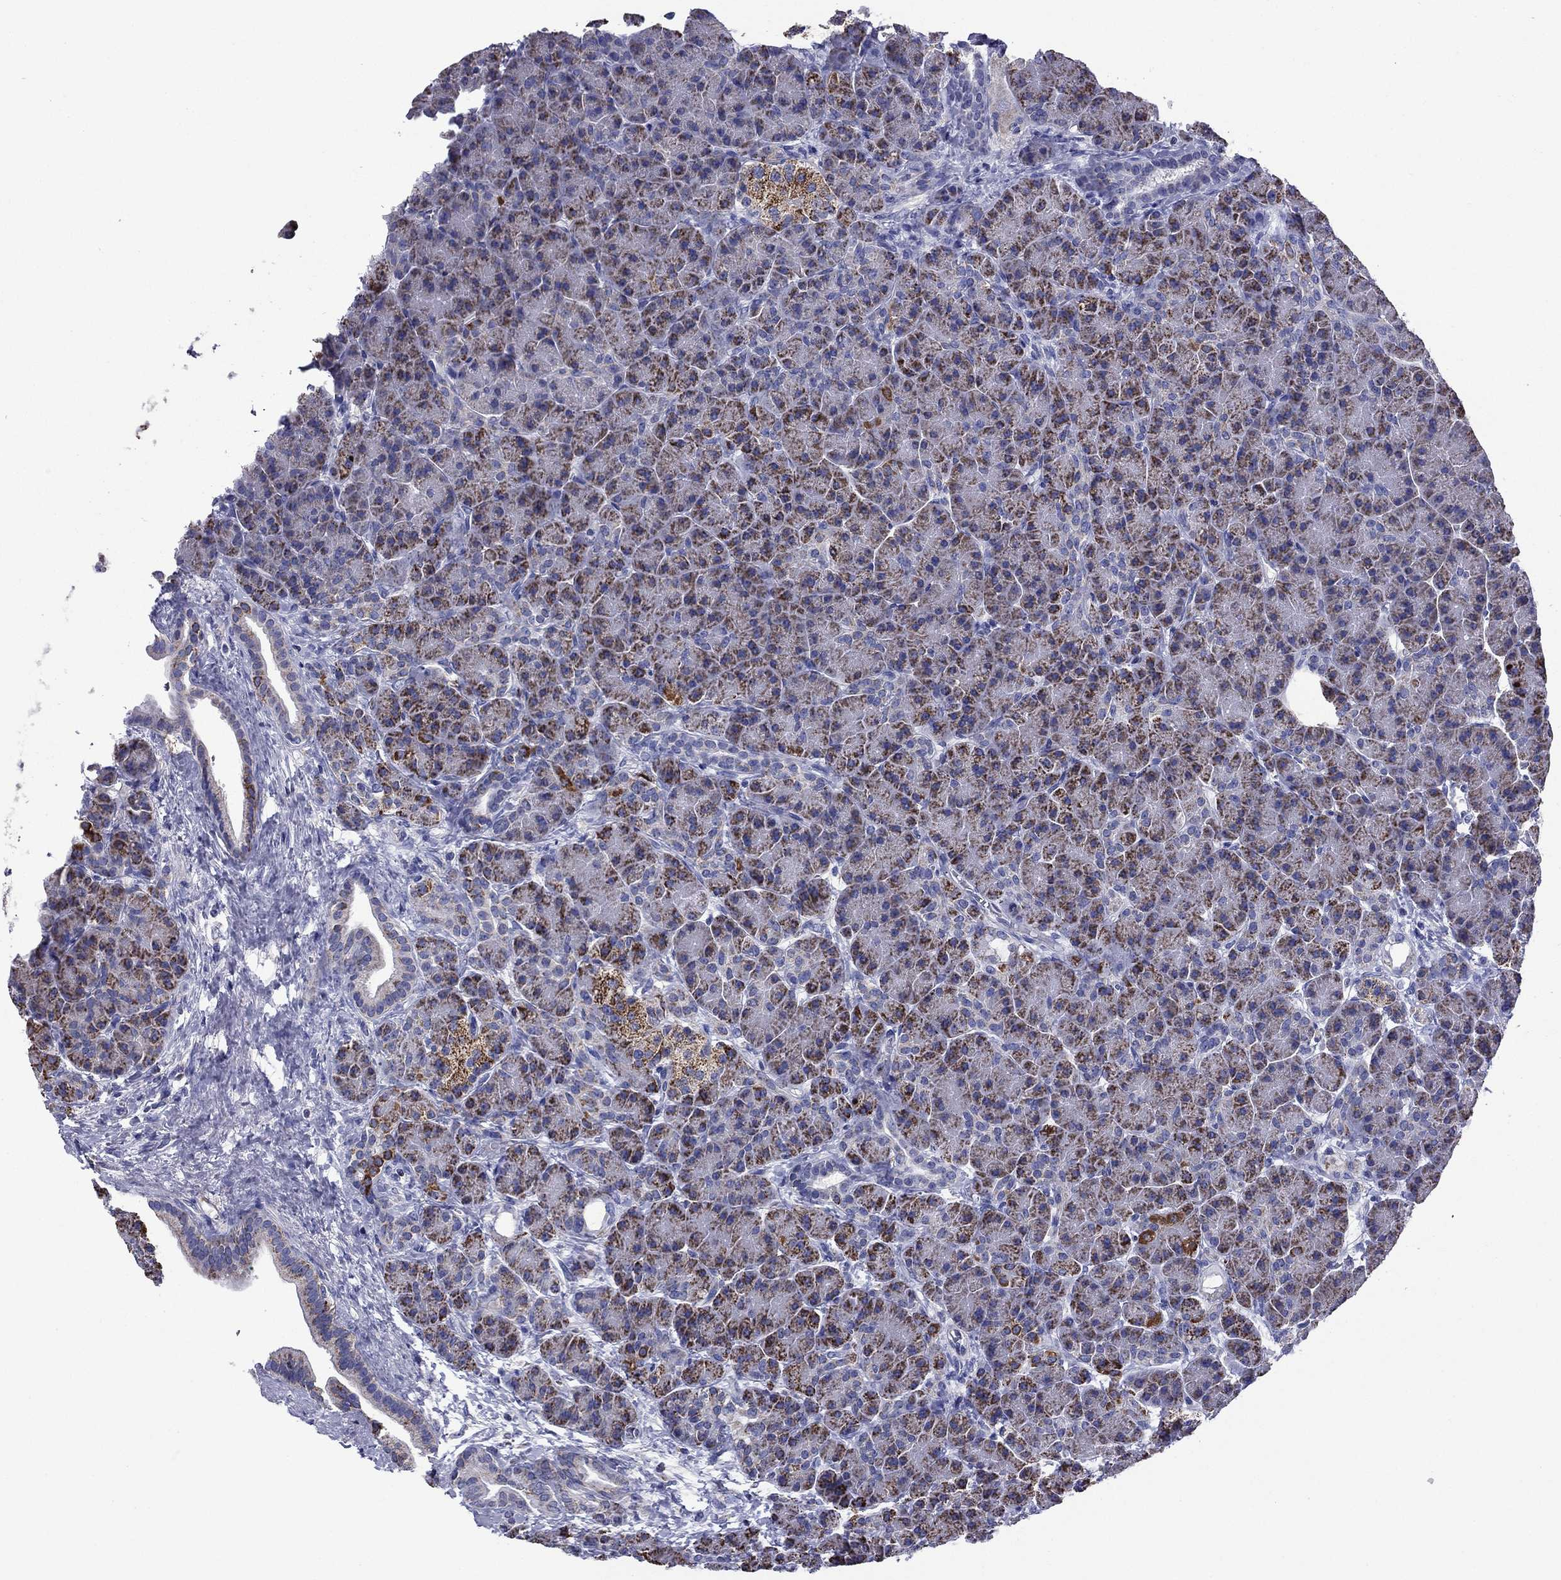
{"staining": {"intensity": "strong", "quantity": "25%-75%", "location": "cytoplasmic/membranous"}, "tissue": "pancreas", "cell_type": "Exocrine glandular cells", "image_type": "normal", "snomed": [{"axis": "morphology", "description": "Normal tissue, NOS"}, {"axis": "topography", "description": "Pancreas"}], "caption": "Strong cytoplasmic/membranous expression is identified in approximately 25%-75% of exocrine glandular cells in benign pancreas. (DAB (3,3'-diaminobenzidine) = brown stain, brightfield microscopy at high magnification).", "gene": "ACADSB", "patient": {"sex": "female", "age": 63}}